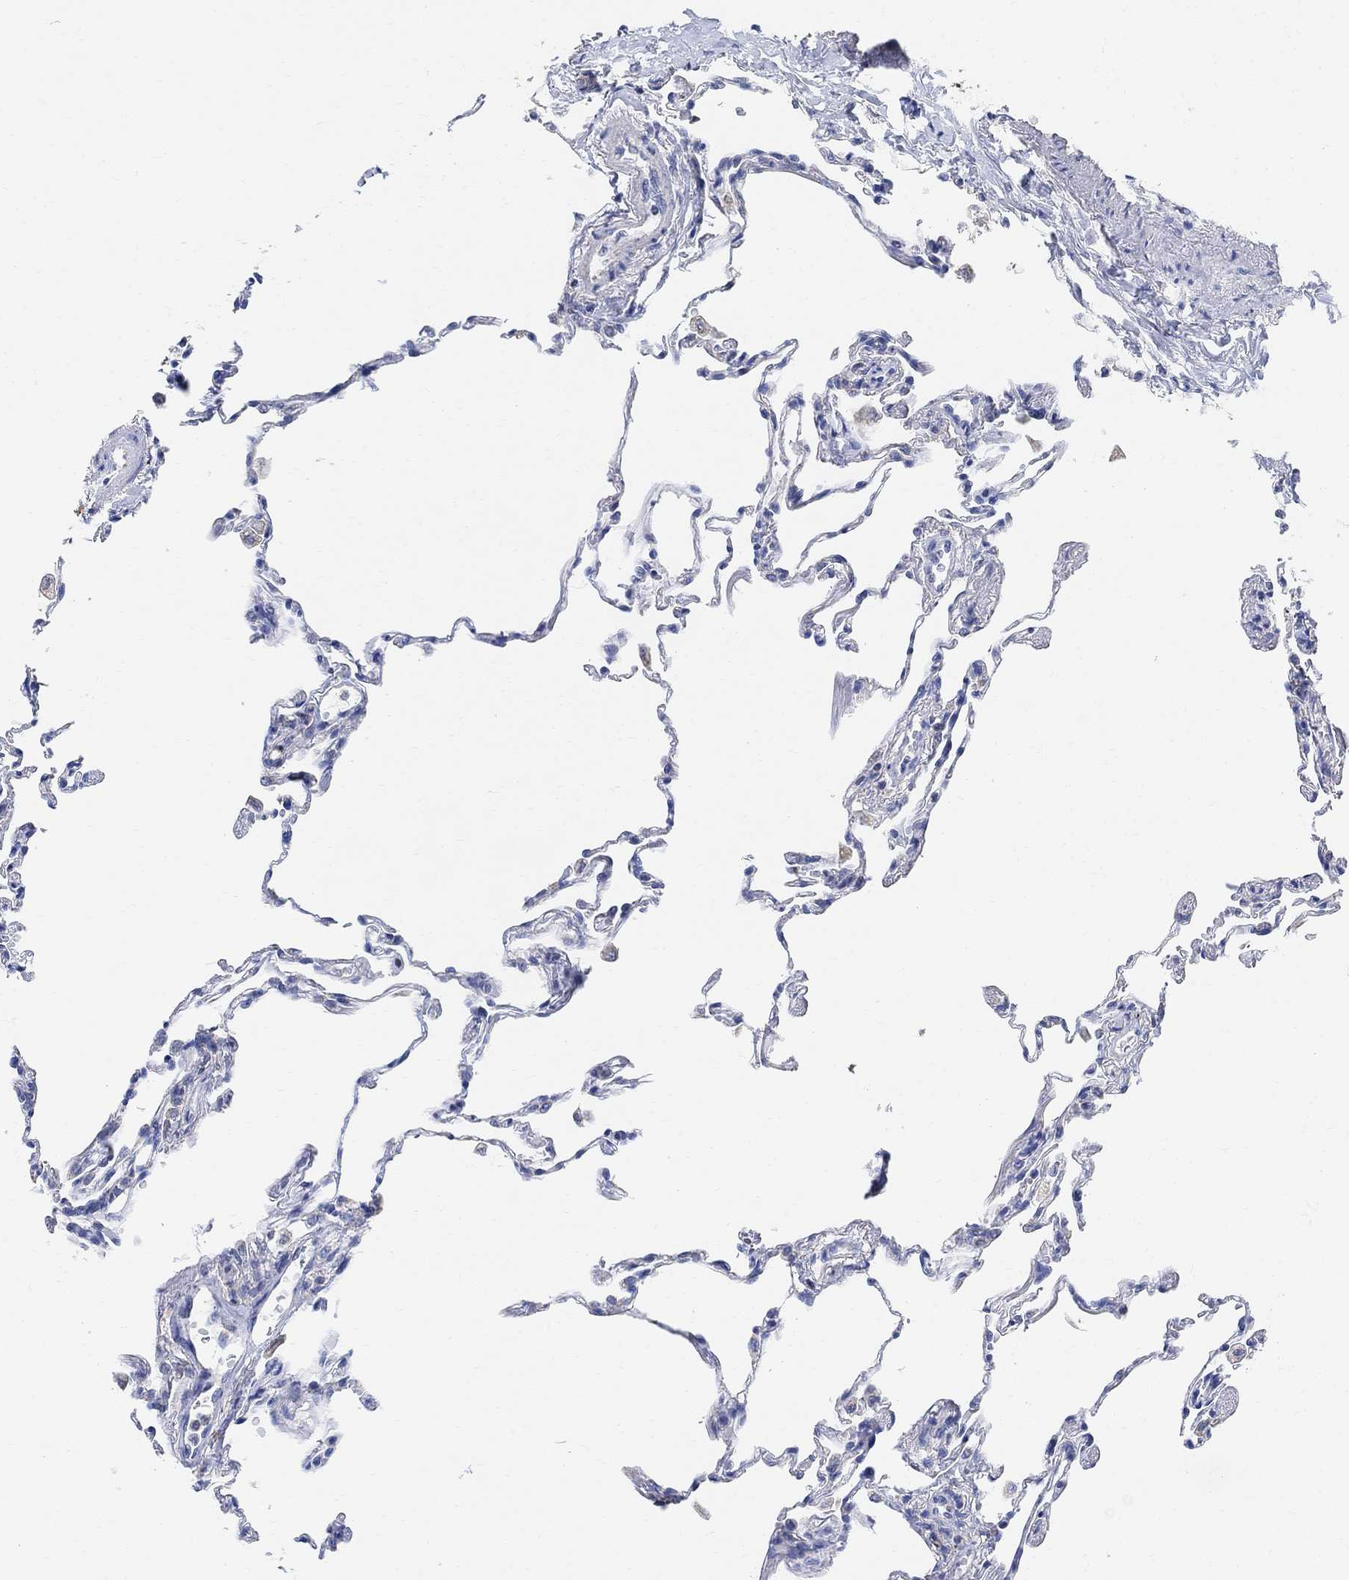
{"staining": {"intensity": "negative", "quantity": "none", "location": "none"}, "tissue": "lung", "cell_type": "Alveolar cells", "image_type": "normal", "snomed": [{"axis": "morphology", "description": "Normal tissue, NOS"}, {"axis": "topography", "description": "Lung"}], "caption": "Protein analysis of normal lung exhibits no significant expression in alveolar cells.", "gene": "SYT12", "patient": {"sex": "female", "age": 57}}